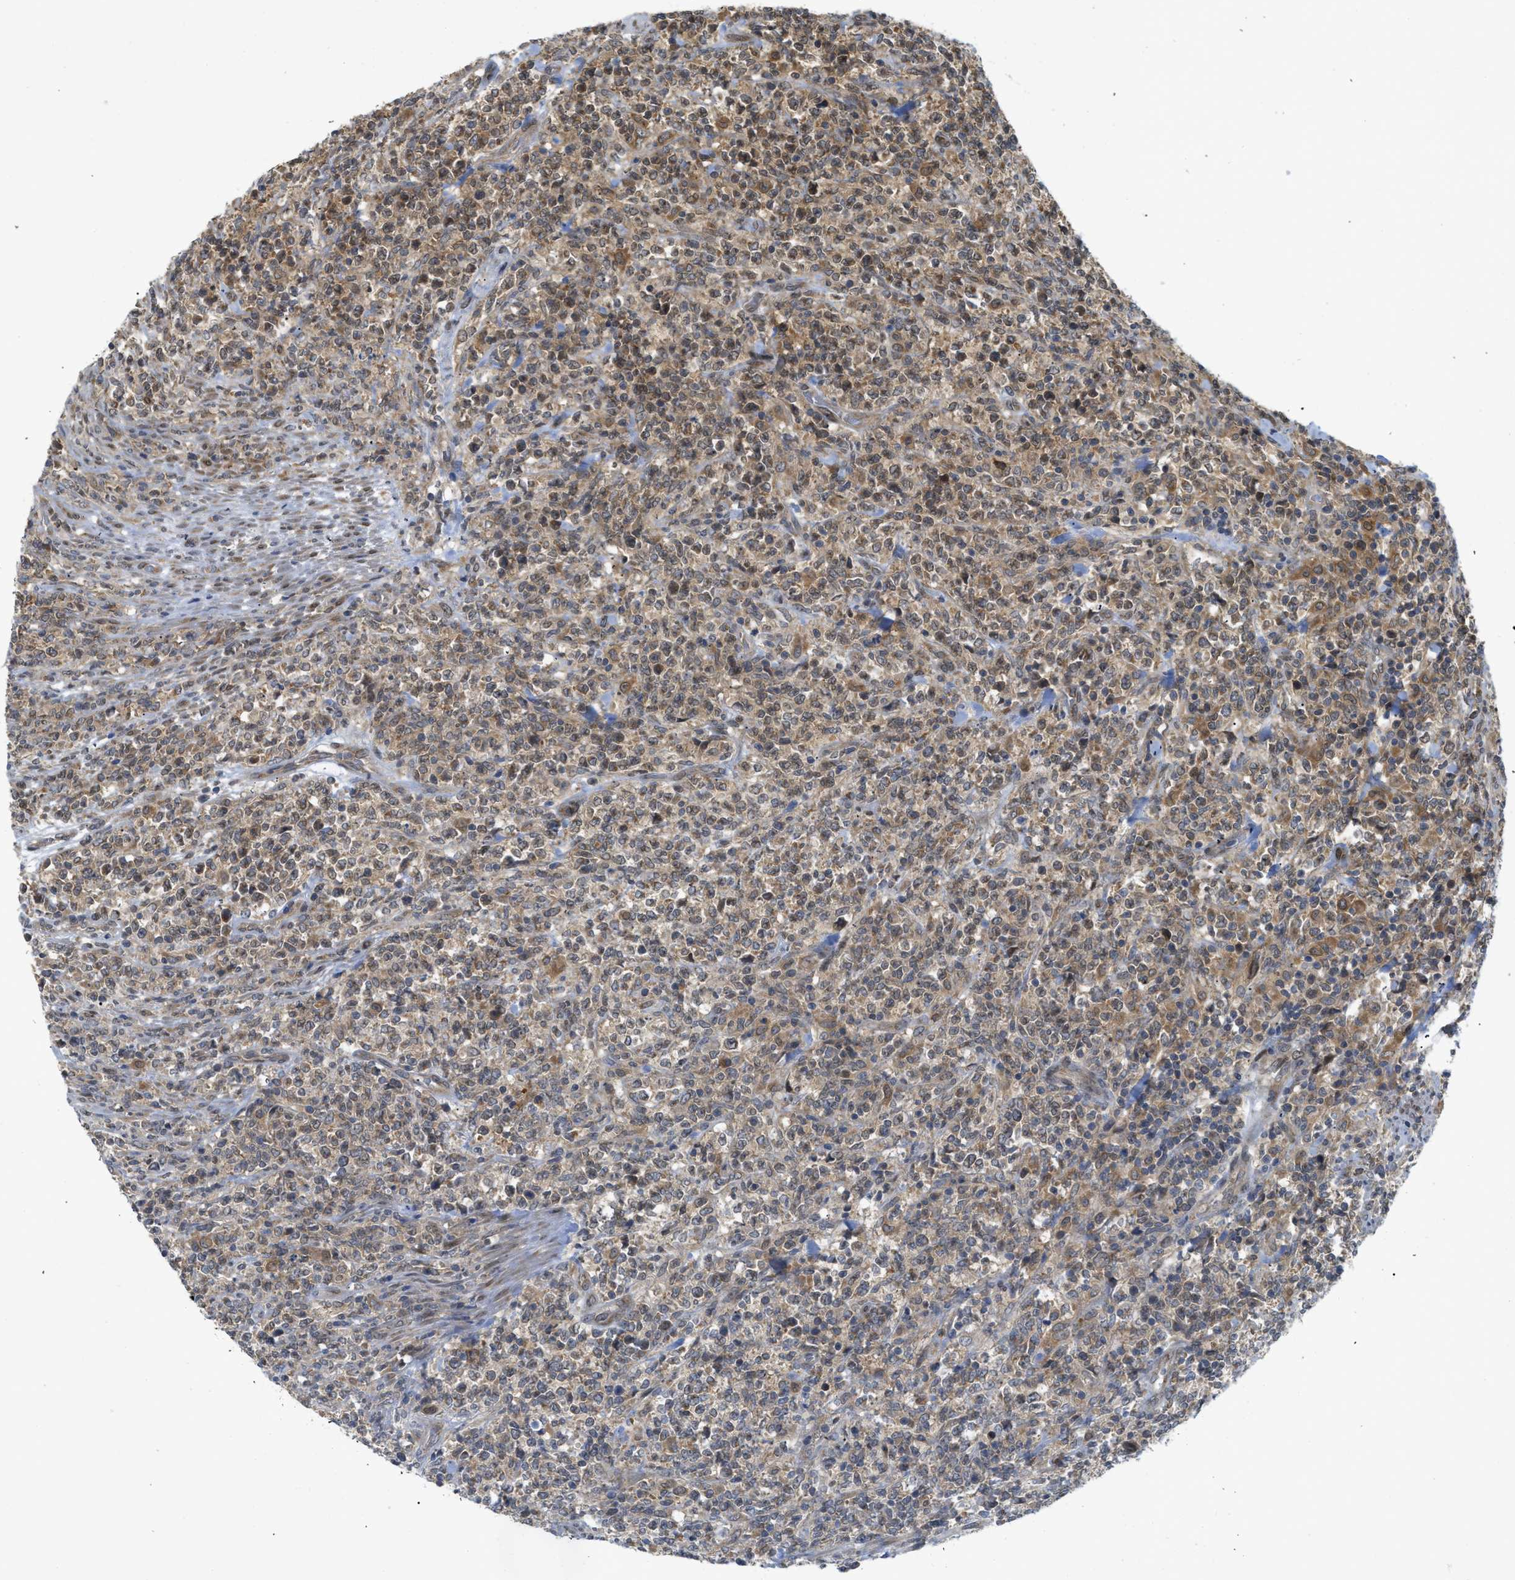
{"staining": {"intensity": "moderate", "quantity": ">75%", "location": "cytoplasmic/membranous"}, "tissue": "lymphoma", "cell_type": "Tumor cells", "image_type": "cancer", "snomed": [{"axis": "morphology", "description": "Malignant lymphoma, non-Hodgkin's type, High grade"}, {"axis": "topography", "description": "Soft tissue"}], "caption": "IHC of malignant lymphoma, non-Hodgkin's type (high-grade) demonstrates medium levels of moderate cytoplasmic/membranous staining in about >75% of tumor cells.", "gene": "EIF2AK3", "patient": {"sex": "male", "age": 18}}